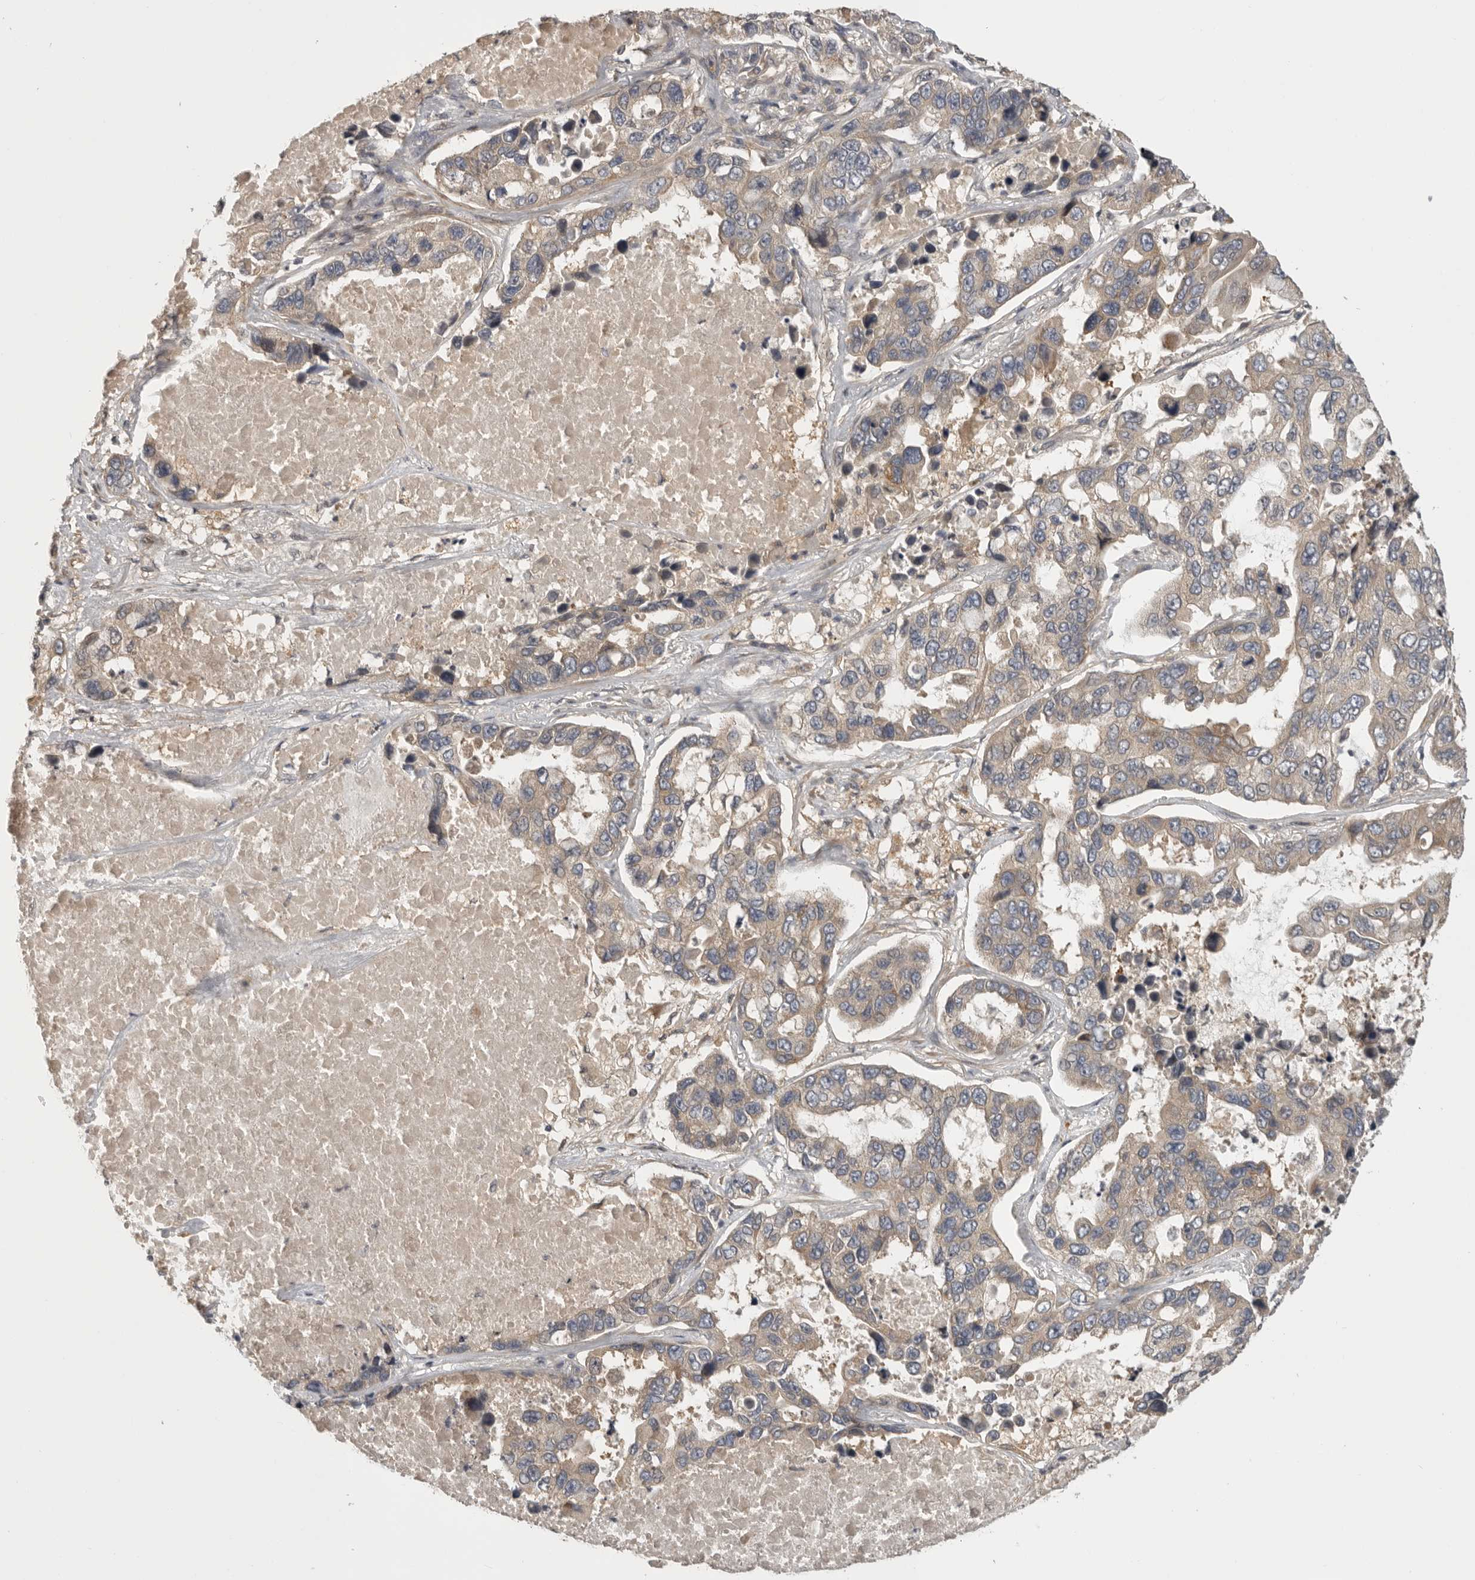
{"staining": {"intensity": "moderate", "quantity": "25%-75%", "location": "cytoplasmic/membranous"}, "tissue": "lung cancer", "cell_type": "Tumor cells", "image_type": "cancer", "snomed": [{"axis": "morphology", "description": "Adenocarcinoma, NOS"}, {"axis": "topography", "description": "Lung"}], "caption": "This micrograph shows immunohistochemistry staining of lung cancer, with medium moderate cytoplasmic/membranous expression in about 25%-75% of tumor cells.", "gene": "CUEDC1", "patient": {"sex": "male", "age": 64}}